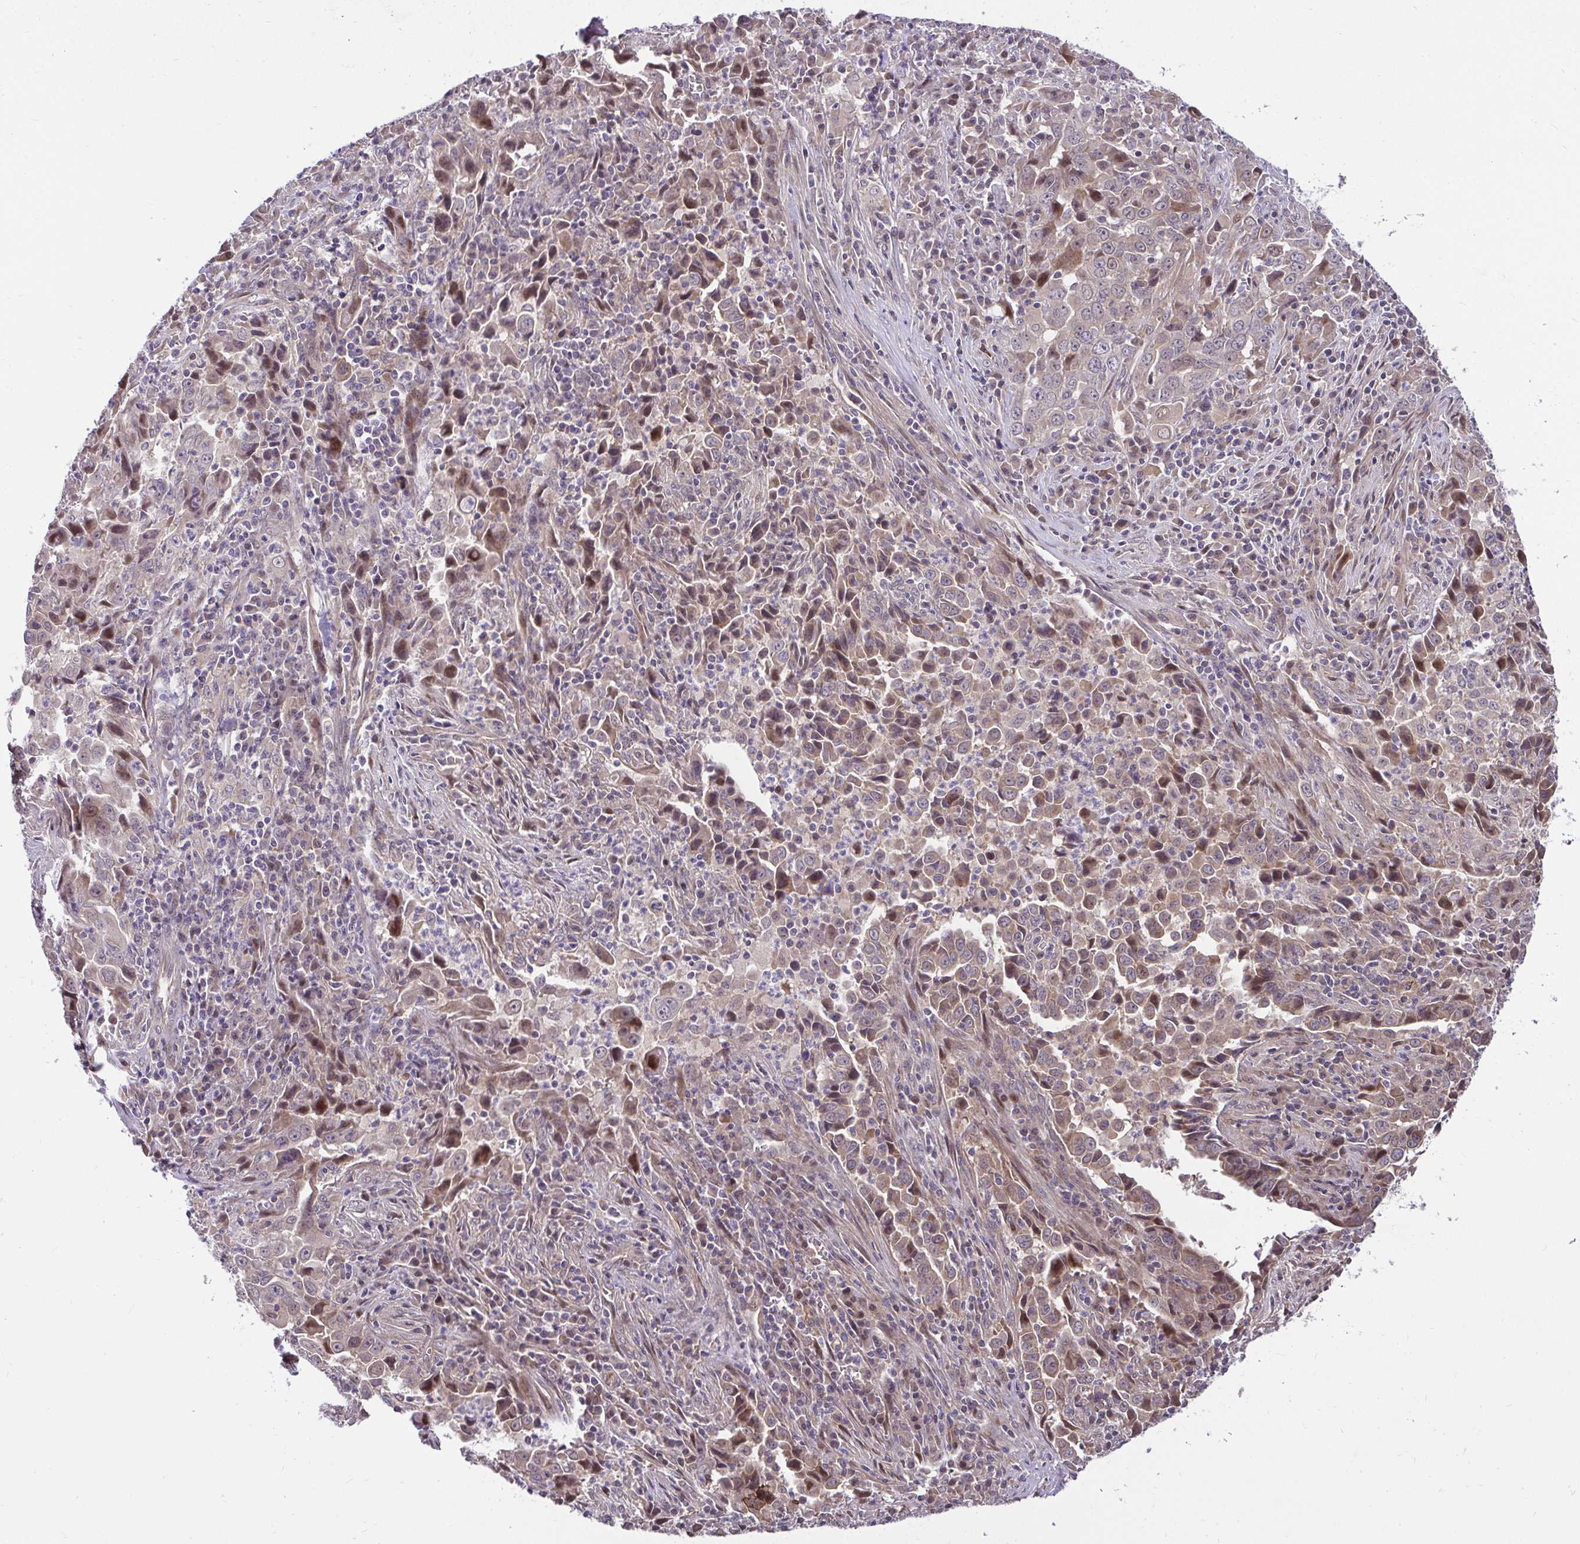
{"staining": {"intensity": "moderate", "quantity": ">75%", "location": "cytoplasmic/membranous,nuclear"}, "tissue": "lung cancer", "cell_type": "Tumor cells", "image_type": "cancer", "snomed": [{"axis": "morphology", "description": "Adenocarcinoma, NOS"}, {"axis": "topography", "description": "Lung"}], "caption": "A medium amount of moderate cytoplasmic/membranous and nuclear staining is present in approximately >75% of tumor cells in lung cancer tissue.", "gene": "RDH14", "patient": {"sex": "male", "age": 67}}